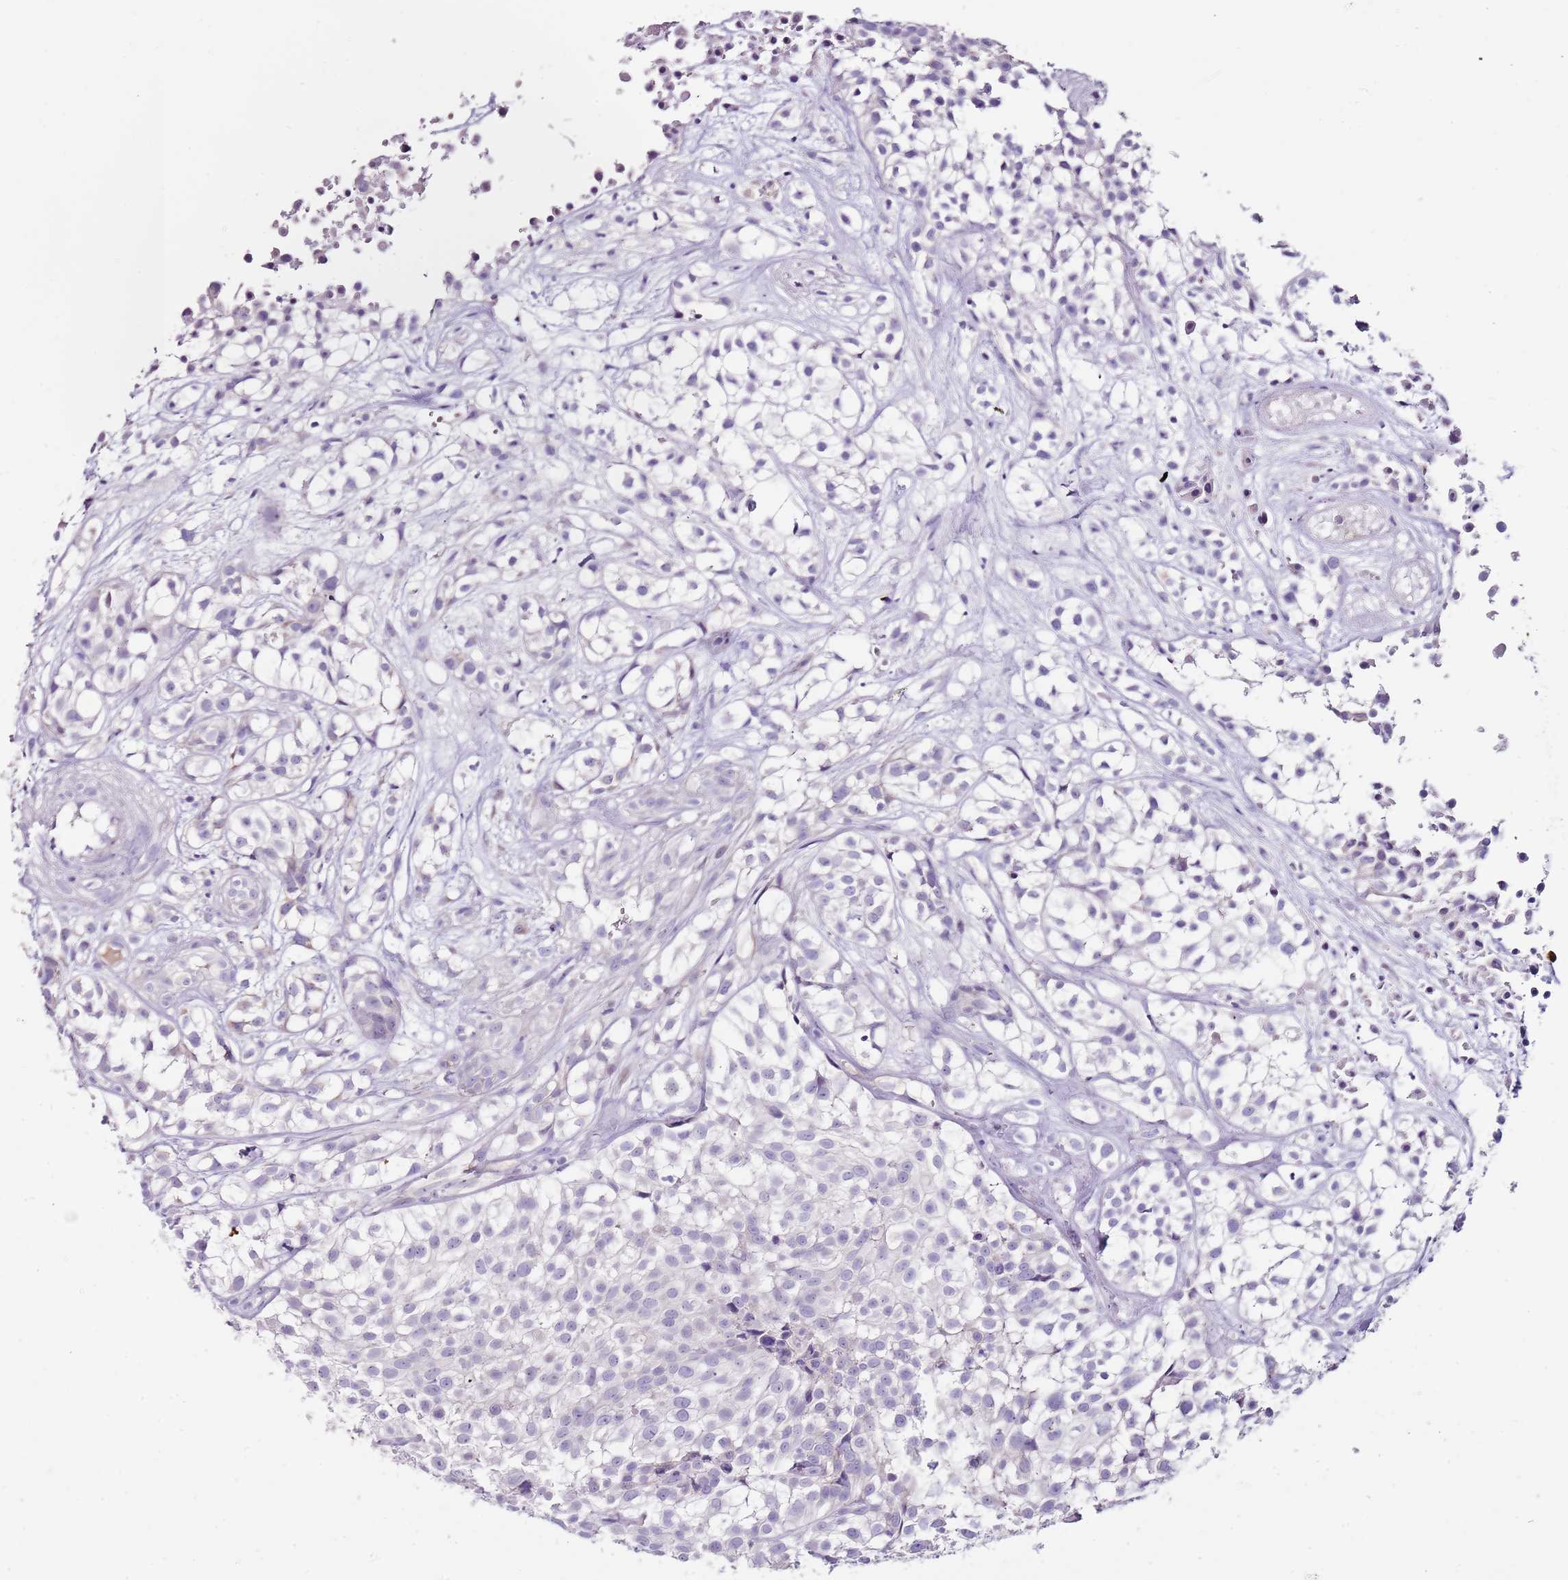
{"staining": {"intensity": "negative", "quantity": "none", "location": "none"}, "tissue": "urothelial cancer", "cell_type": "Tumor cells", "image_type": "cancer", "snomed": [{"axis": "morphology", "description": "Urothelial carcinoma, High grade"}, {"axis": "topography", "description": "Urinary bladder"}], "caption": "This is an IHC histopathology image of urothelial cancer. There is no expression in tumor cells.", "gene": "C2CD3", "patient": {"sex": "male", "age": 56}}